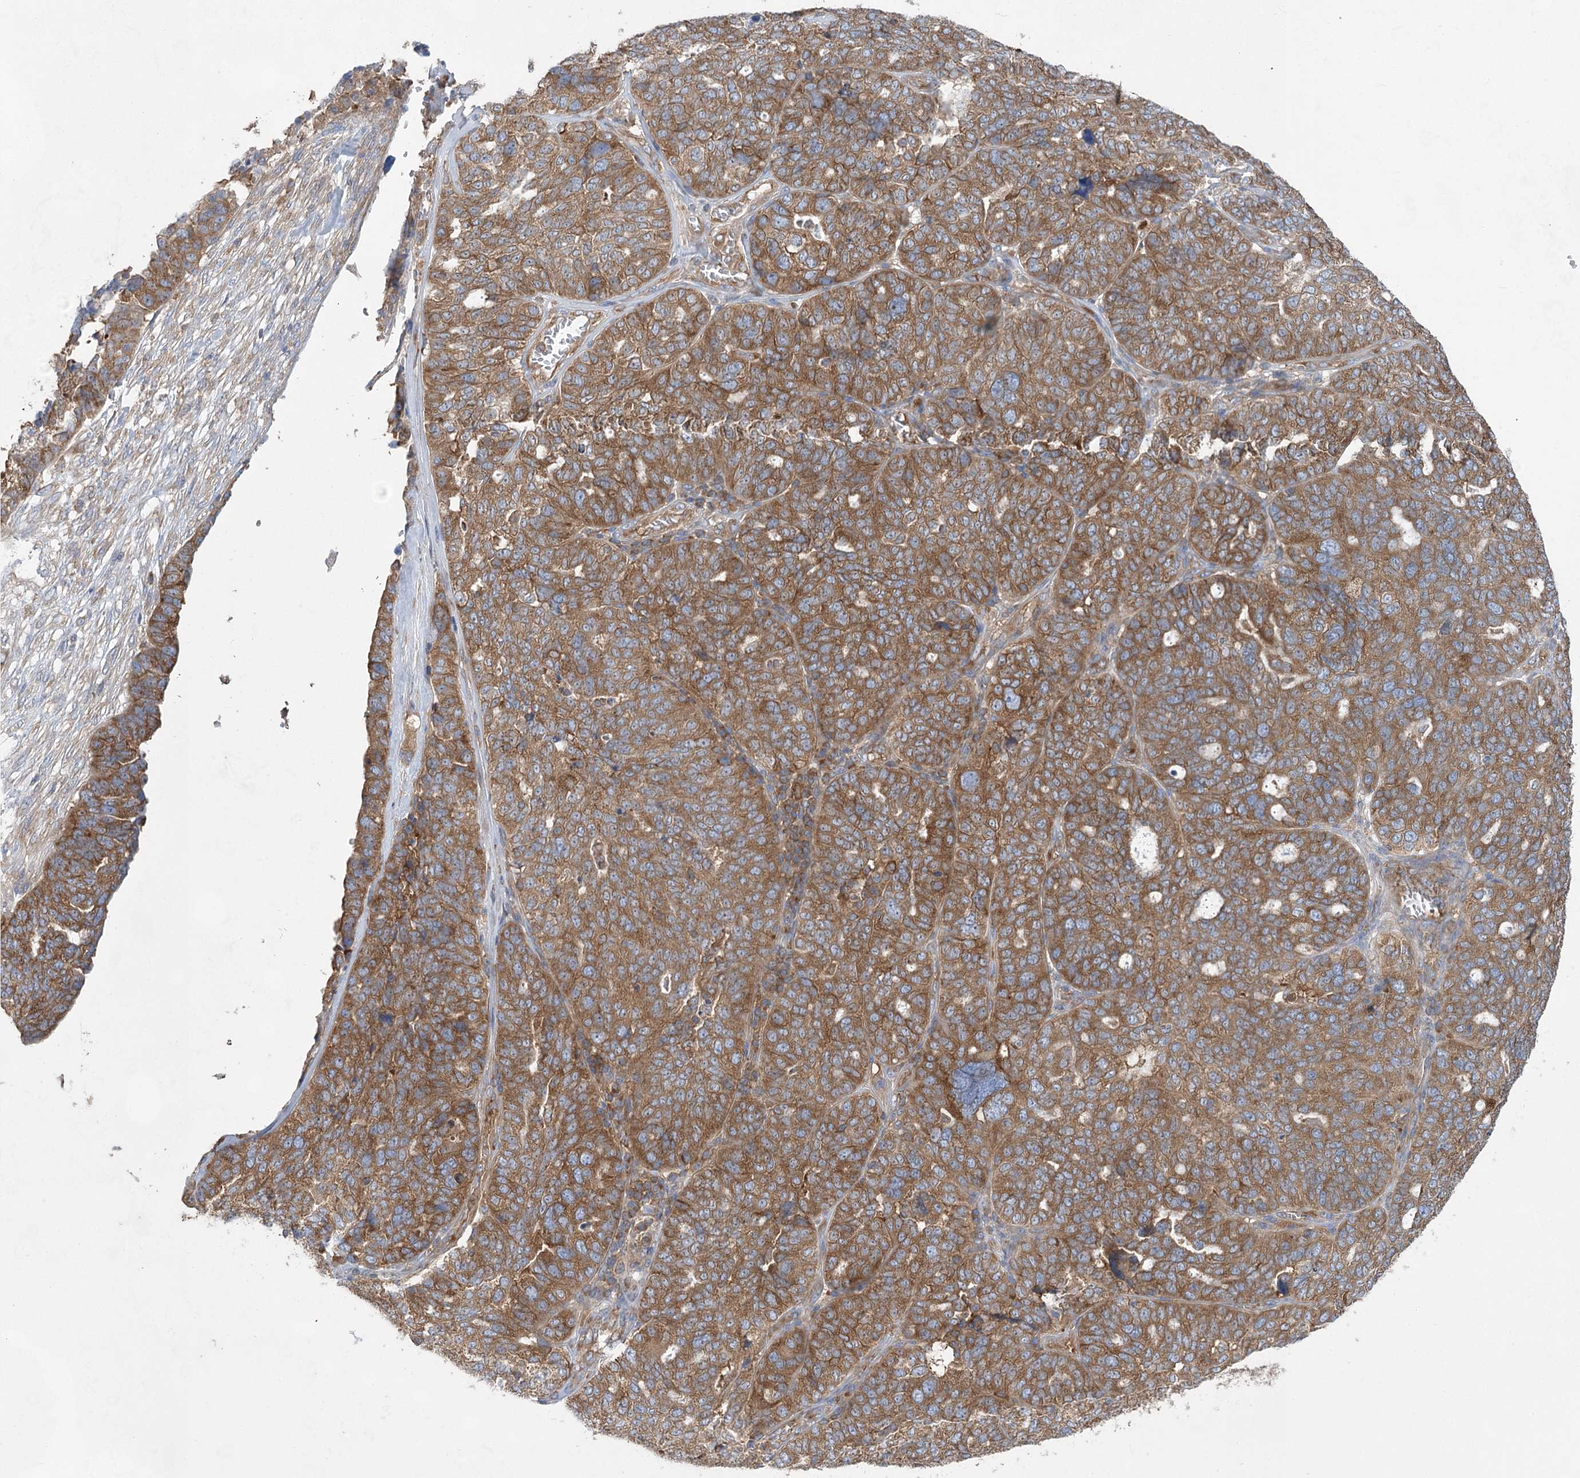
{"staining": {"intensity": "moderate", "quantity": ">75%", "location": "cytoplasmic/membranous"}, "tissue": "ovarian cancer", "cell_type": "Tumor cells", "image_type": "cancer", "snomed": [{"axis": "morphology", "description": "Cystadenocarcinoma, serous, NOS"}, {"axis": "topography", "description": "Ovary"}], "caption": "An image of human ovarian cancer (serous cystadenocarcinoma) stained for a protein displays moderate cytoplasmic/membranous brown staining in tumor cells.", "gene": "EIF3A", "patient": {"sex": "female", "age": 59}}